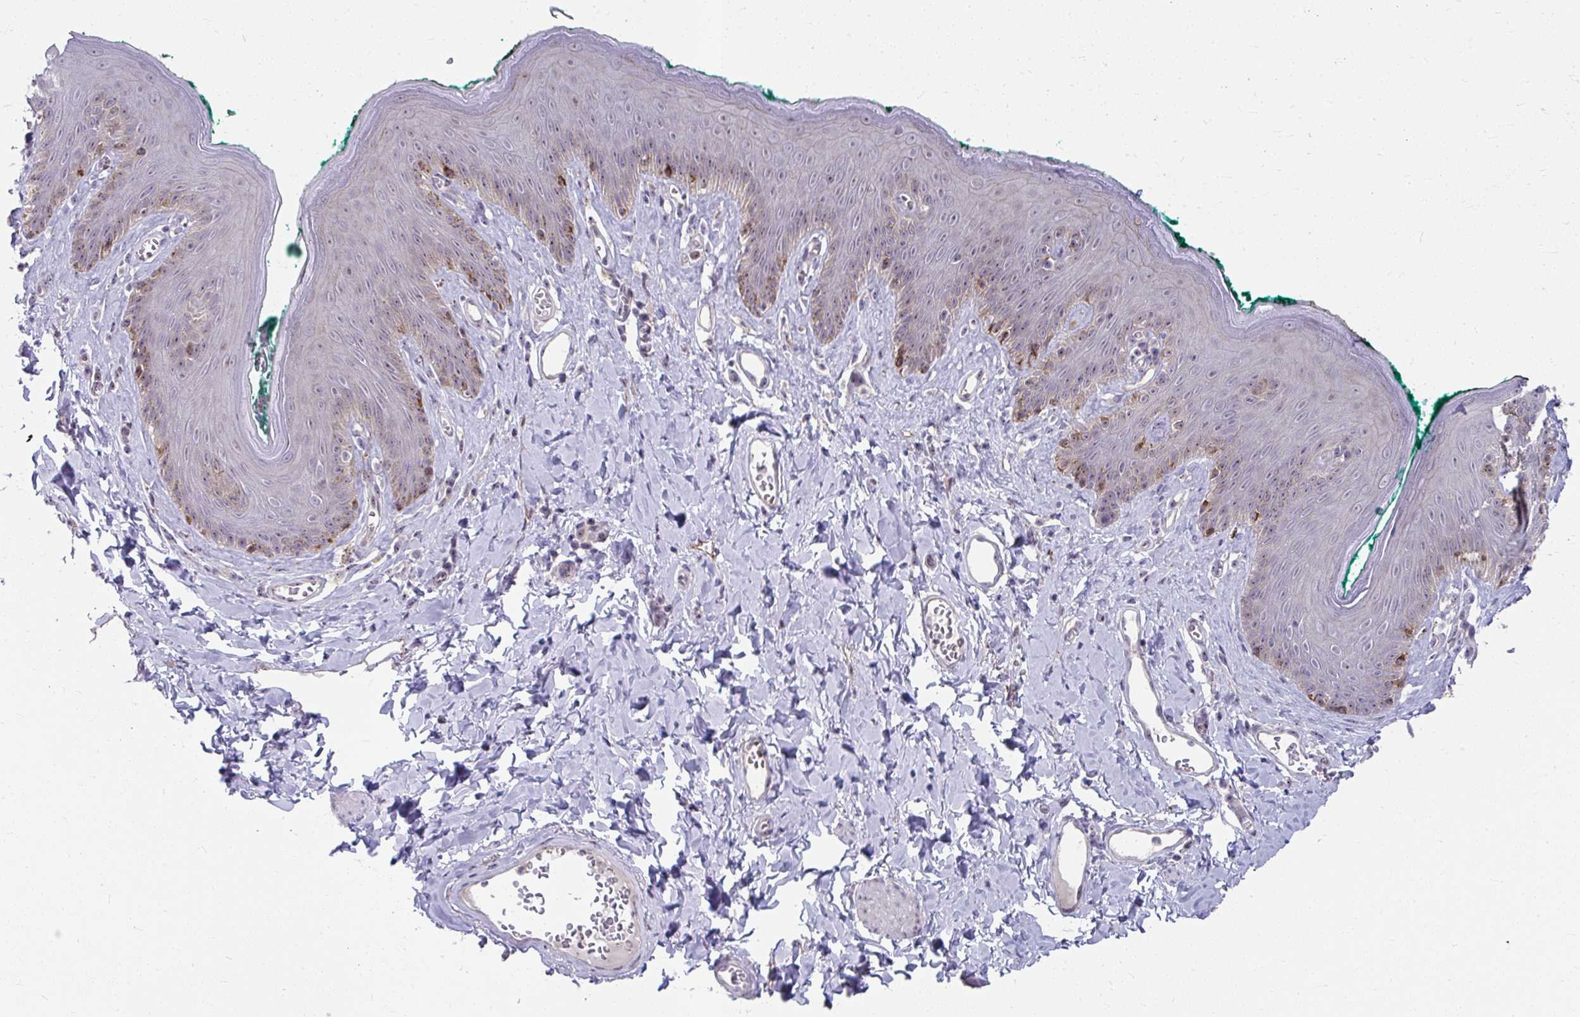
{"staining": {"intensity": "weak", "quantity": "25%-75%", "location": "nuclear"}, "tissue": "skin", "cell_type": "Epidermal cells", "image_type": "normal", "snomed": [{"axis": "morphology", "description": "Normal tissue, NOS"}, {"axis": "topography", "description": "Vulva"}, {"axis": "topography", "description": "Peripheral nerve tissue"}], "caption": "Protein staining of benign skin displays weak nuclear expression in approximately 25%-75% of epidermal cells.", "gene": "MUS81", "patient": {"sex": "female", "age": 66}}